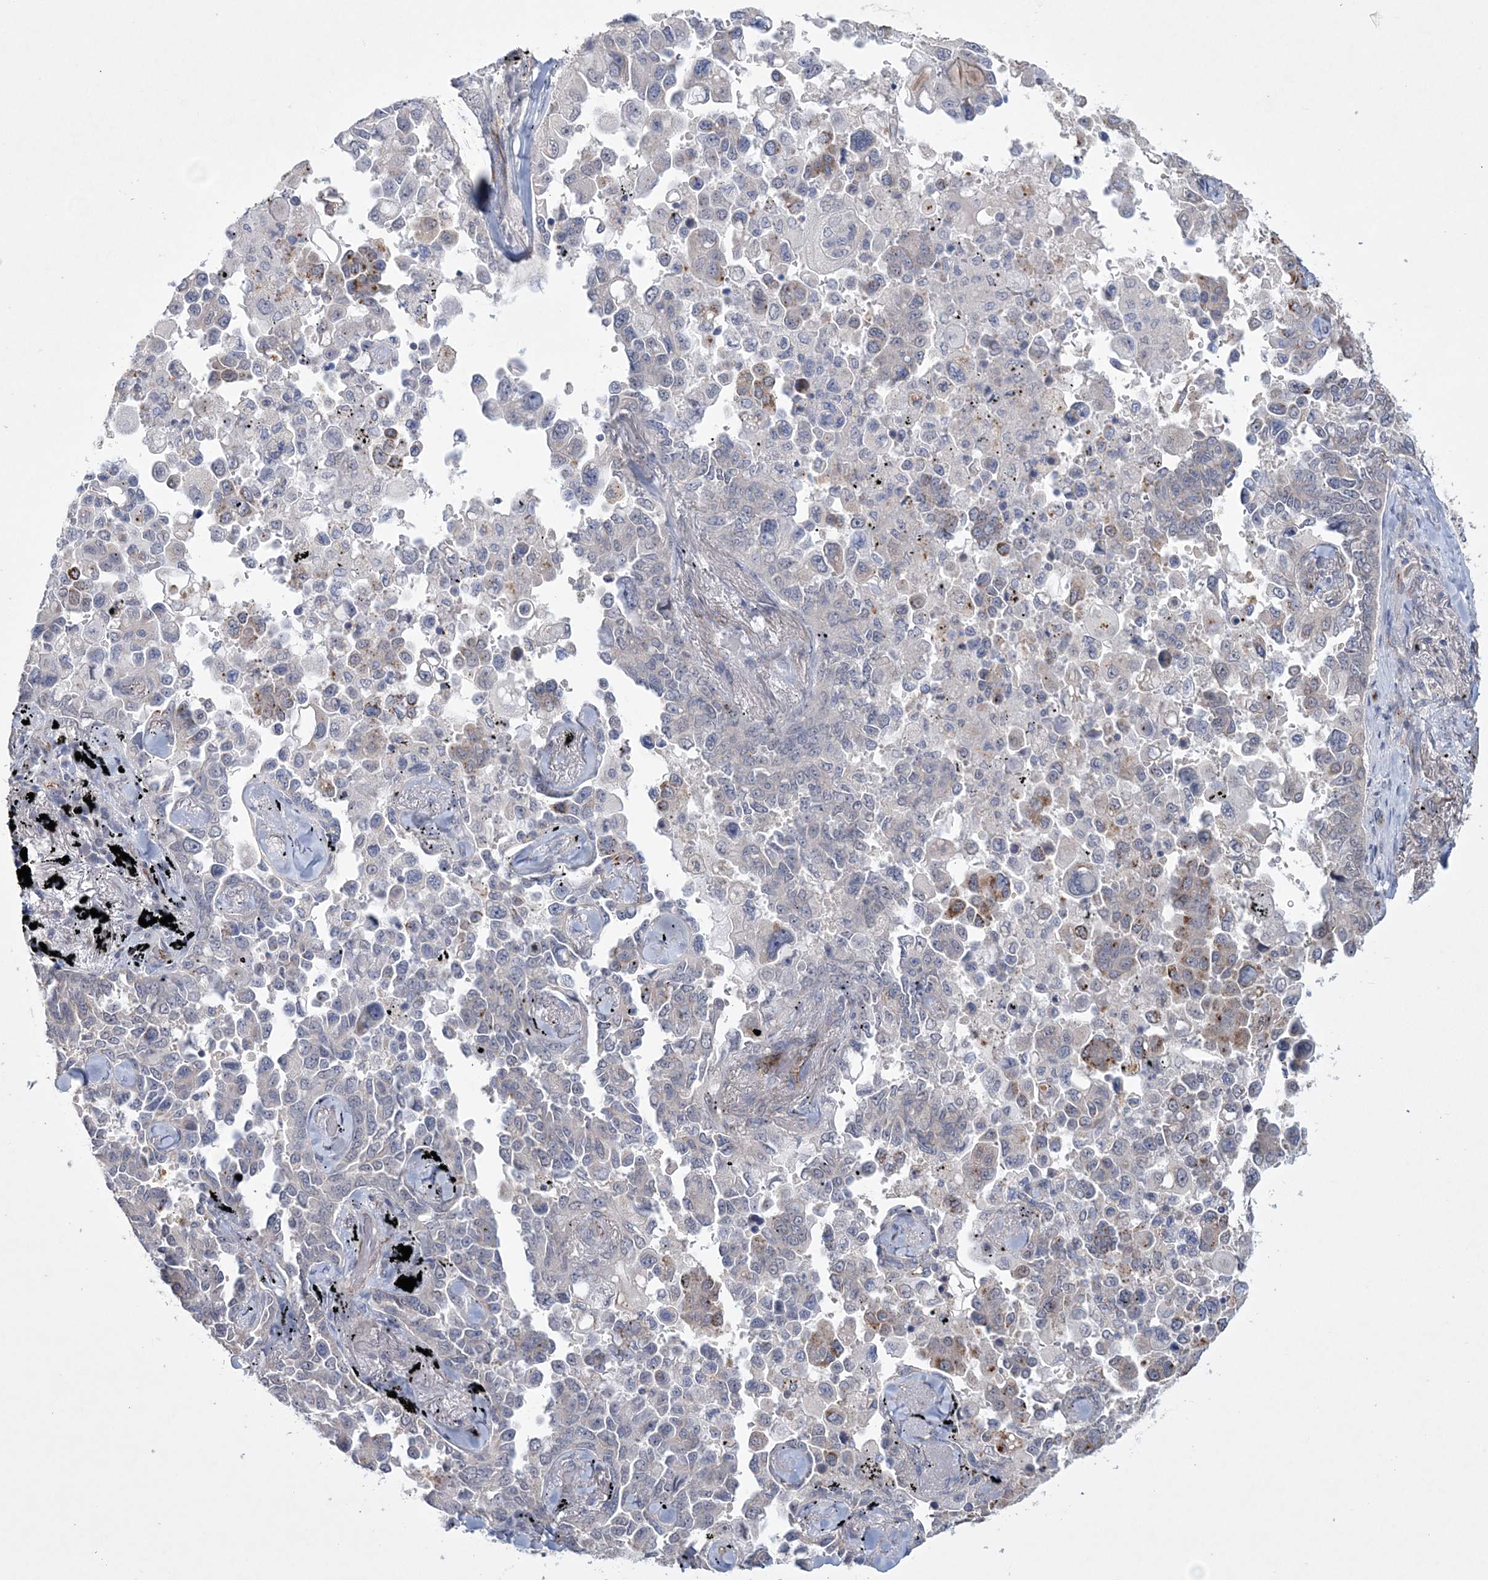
{"staining": {"intensity": "negative", "quantity": "none", "location": "none"}, "tissue": "lung cancer", "cell_type": "Tumor cells", "image_type": "cancer", "snomed": [{"axis": "morphology", "description": "Adenocarcinoma, NOS"}, {"axis": "topography", "description": "Lung"}], "caption": "This is an immunohistochemistry (IHC) histopathology image of human adenocarcinoma (lung). There is no expression in tumor cells.", "gene": "DPCD", "patient": {"sex": "female", "age": 67}}